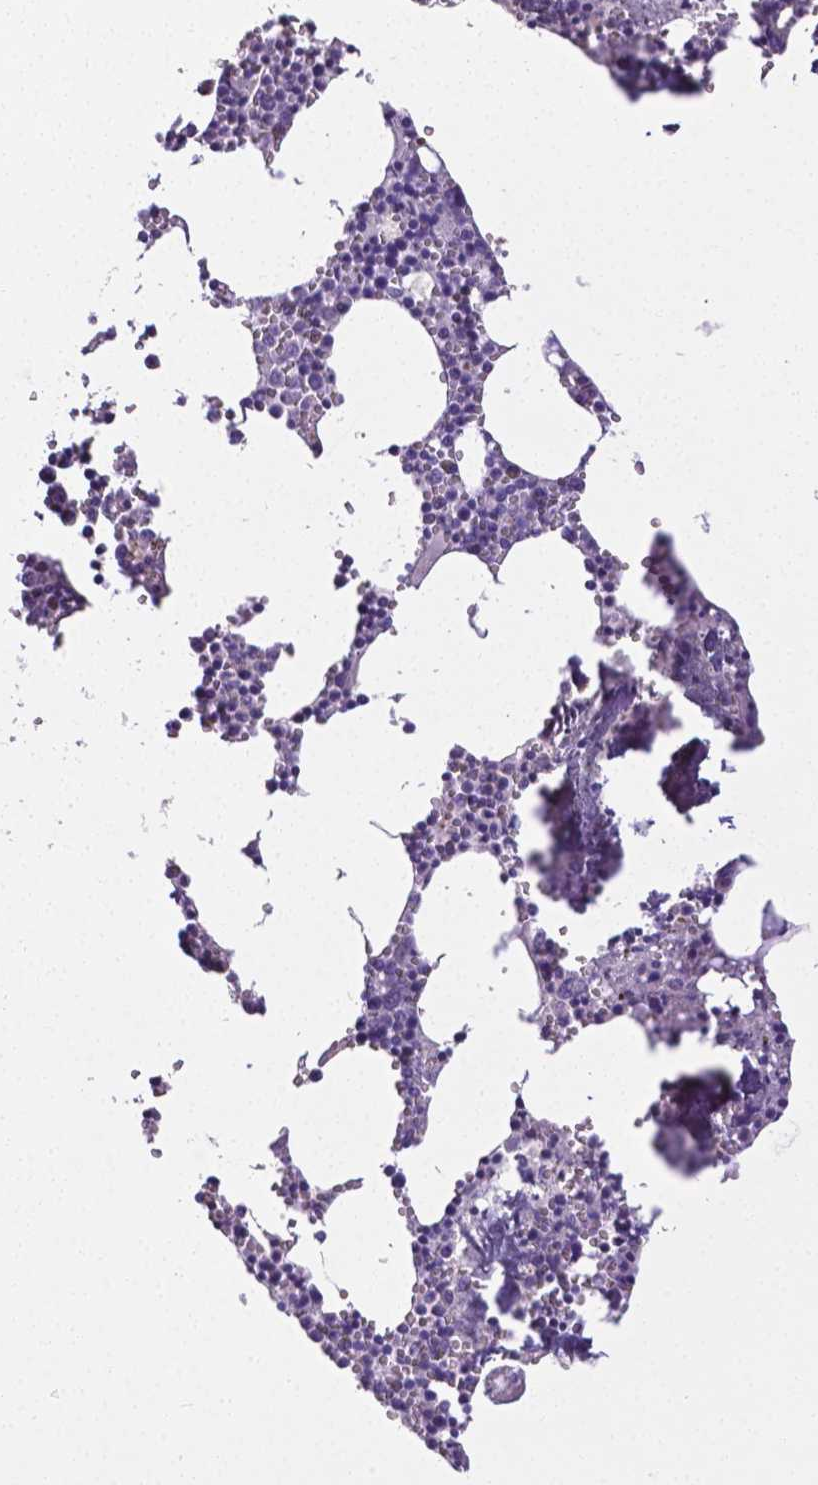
{"staining": {"intensity": "negative", "quantity": "none", "location": "none"}, "tissue": "bone marrow", "cell_type": "Hematopoietic cells", "image_type": "normal", "snomed": [{"axis": "morphology", "description": "Normal tissue, NOS"}, {"axis": "topography", "description": "Bone marrow"}], "caption": "This photomicrograph is of benign bone marrow stained with IHC to label a protein in brown with the nuclei are counter-stained blue. There is no positivity in hematopoietic cells. The staining was performed using DAB to visualize the protein expression in brown, while the nuclei were stained in blue with hematoxylin (Magnification: 20x).", "gene": "OCLN", "patient": {"sex": "male", "age": 54}}